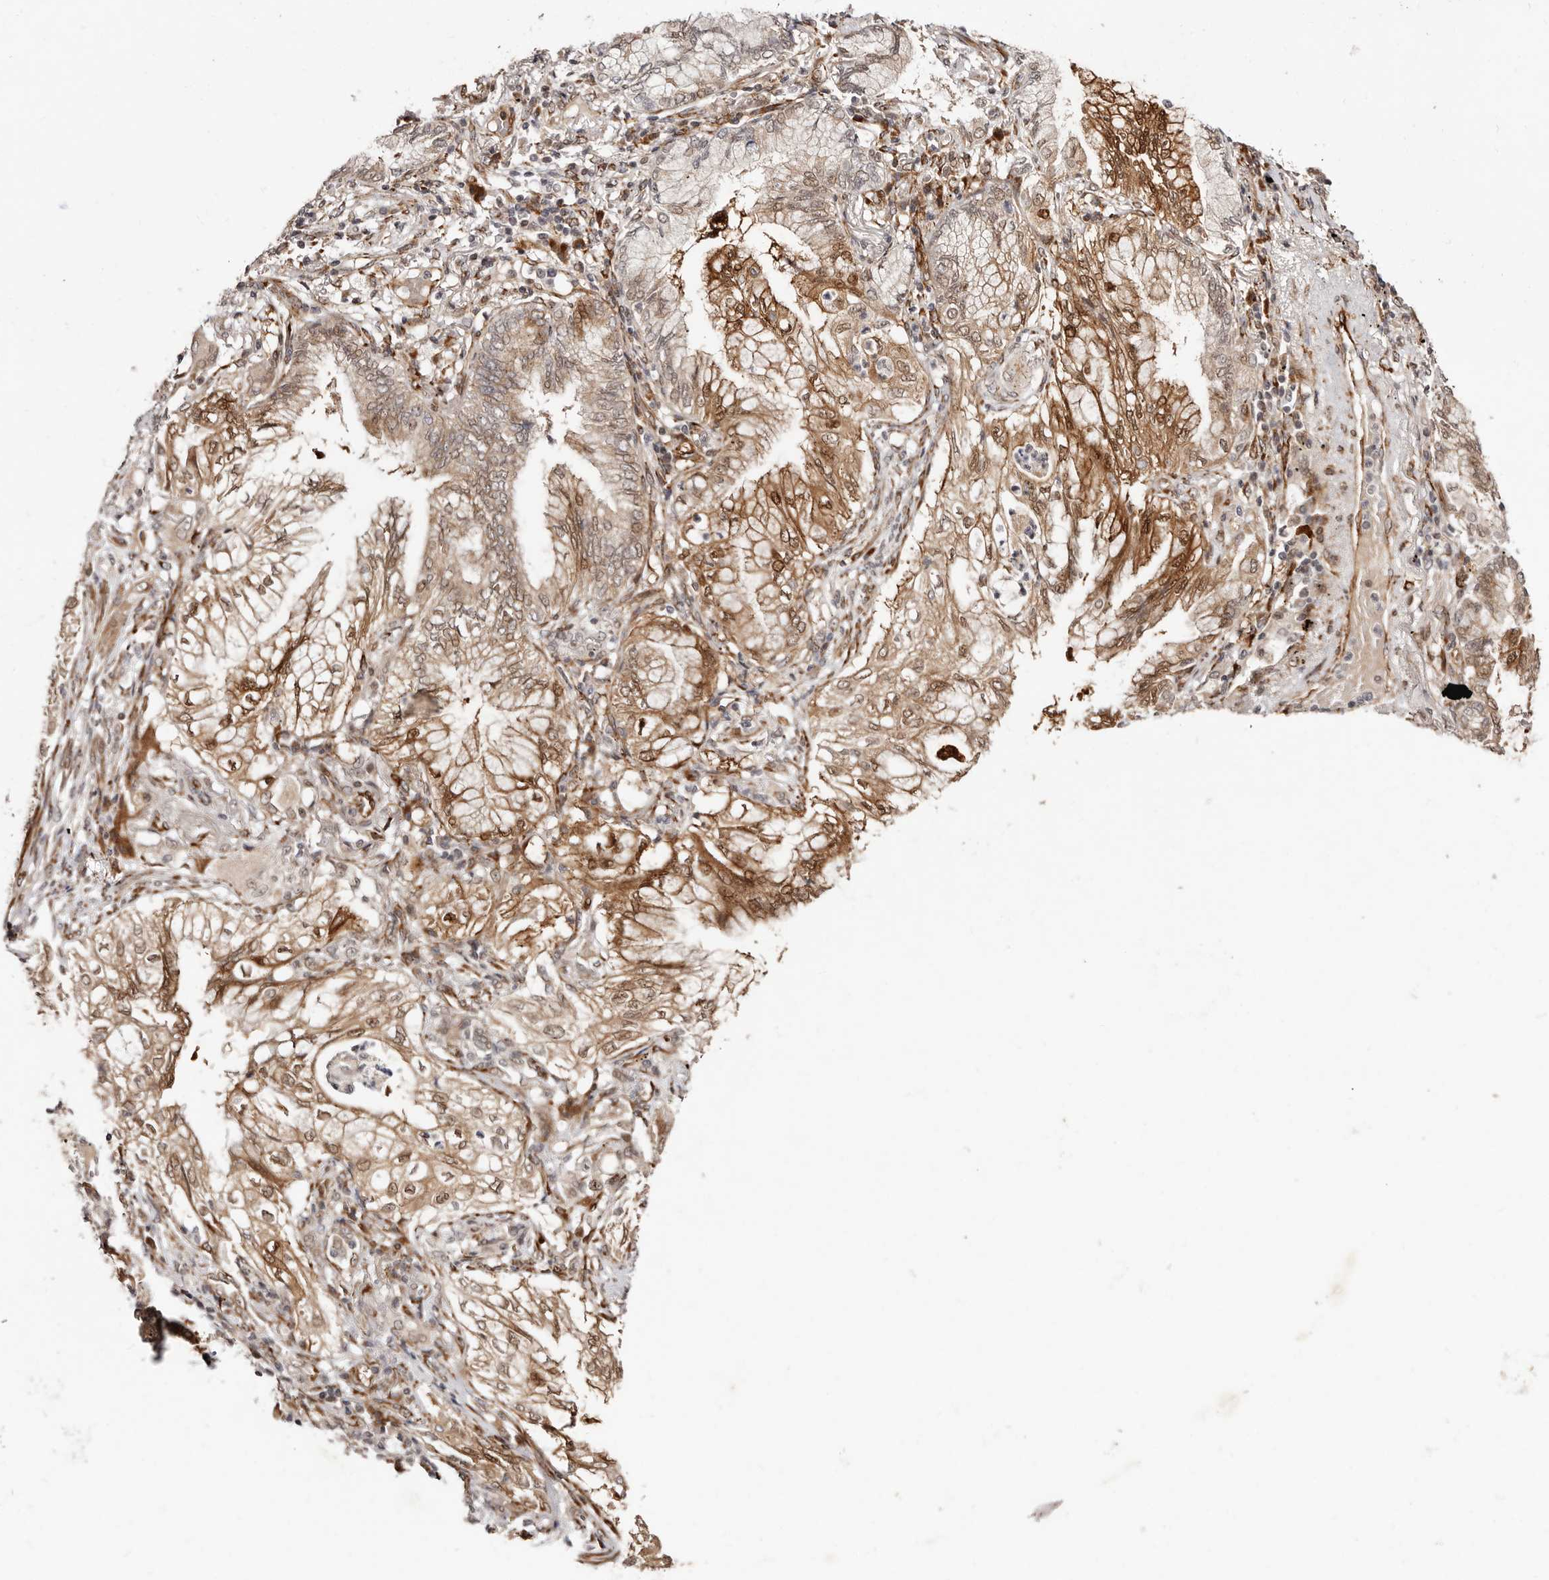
{"staining": {"intensity": "moderate", "quantity": ">75%", "location": "cytoplasmic/membranous,nuclear"}, "tissue": "lung cancer", "cell_type": "Tumor cells", "image_type": "cancer", "snomed": [{"axis": "morphology", "description": "Adenocarcinoma, NOS"}, {"axis": "topography", "description": "Lung"}], "caption": "DAB immunohistochemical staining of lung cancer (adenocarcinoma) shows moderate cytoplasmic/membranous and nuclear protein positivity in about >75% of tumor cells.", "gene": "BCL2L15", "patient": {"sex": "female", "age": 70}}